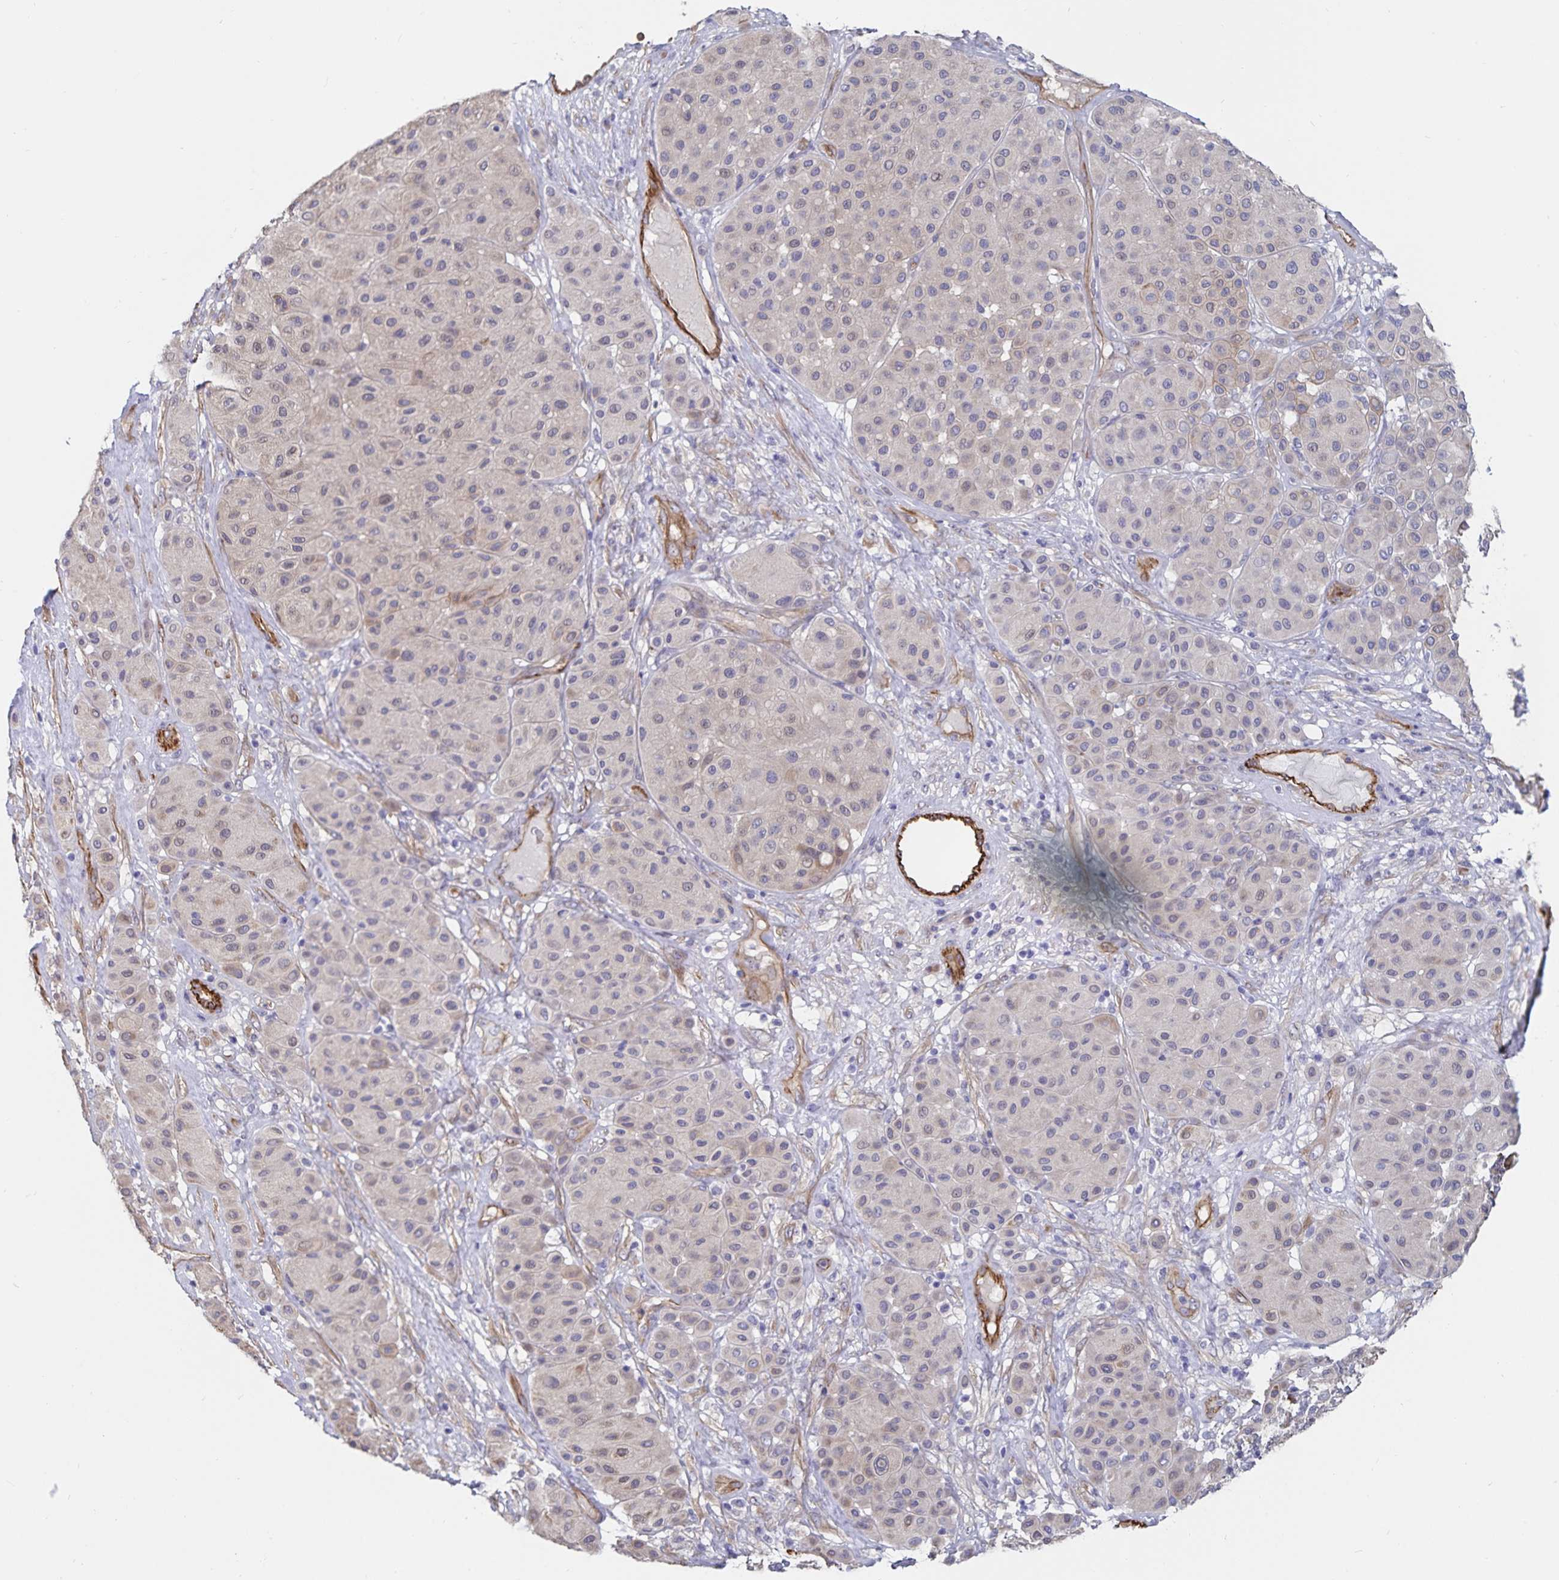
{"staining": {"intensity": "weak", "quantity": "<25%", "location": "cytoplasmic/membranous"}, "tissue": "melanoma", "cell_type": "Tumor cells", "image_type": "cancer", "snomed": [{"axis": "morphology", "description": "Malignant melanoma, Metastatic site"}, {"axis": "topography", "description": "Smooth muscle"}], "caption": "A photomicrograph of melanoma stained for a protein displays no brown staining in tumor cells.", "gene": "SSTR1", "patient": {"sex": "male", "age": 41}}